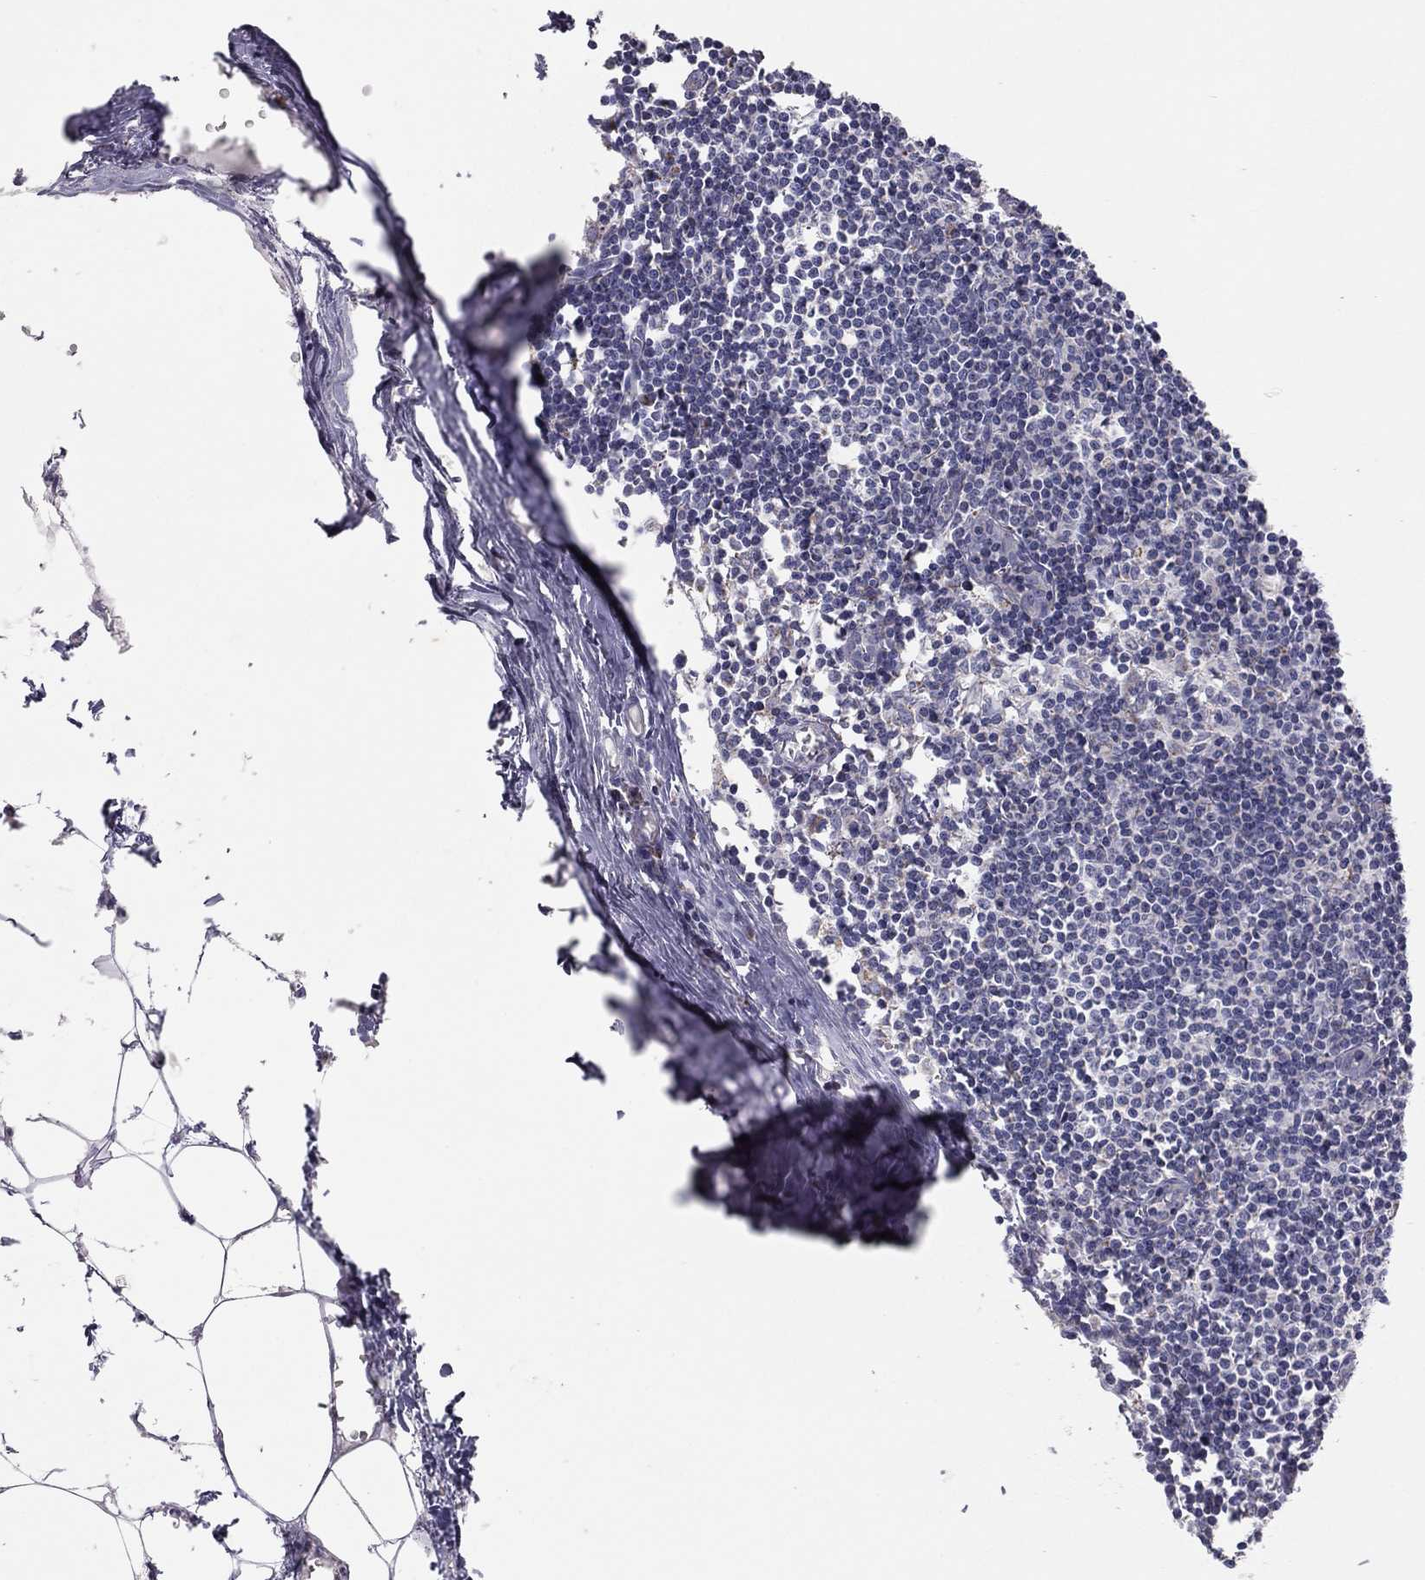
{"staining": {"intensity": "moderate", "quantity": "<25%", "location": "cytoplasmic/membranous"}, "tissue": "lymph node", "cell_type": "Non-germinal center cells", "image_type": "normal", "snomed": [{"axis": "morphology", "description": "Normal tissue, NOS"}, {"axis": "topography", "description": "Lymph node"}], "caption": "The photomicrograph reveals immunohistochemical staining of normal lymph node. There is moderate cytoplasmic/membranous staining is present in about <25% of non-germinal center cells. Immunohistochemistry (ihc) stains the protein of interest in brown and the nuclei are stained blue.", "gene": "NDUFV1", "patient": {"sex": "male", "age": 59}}